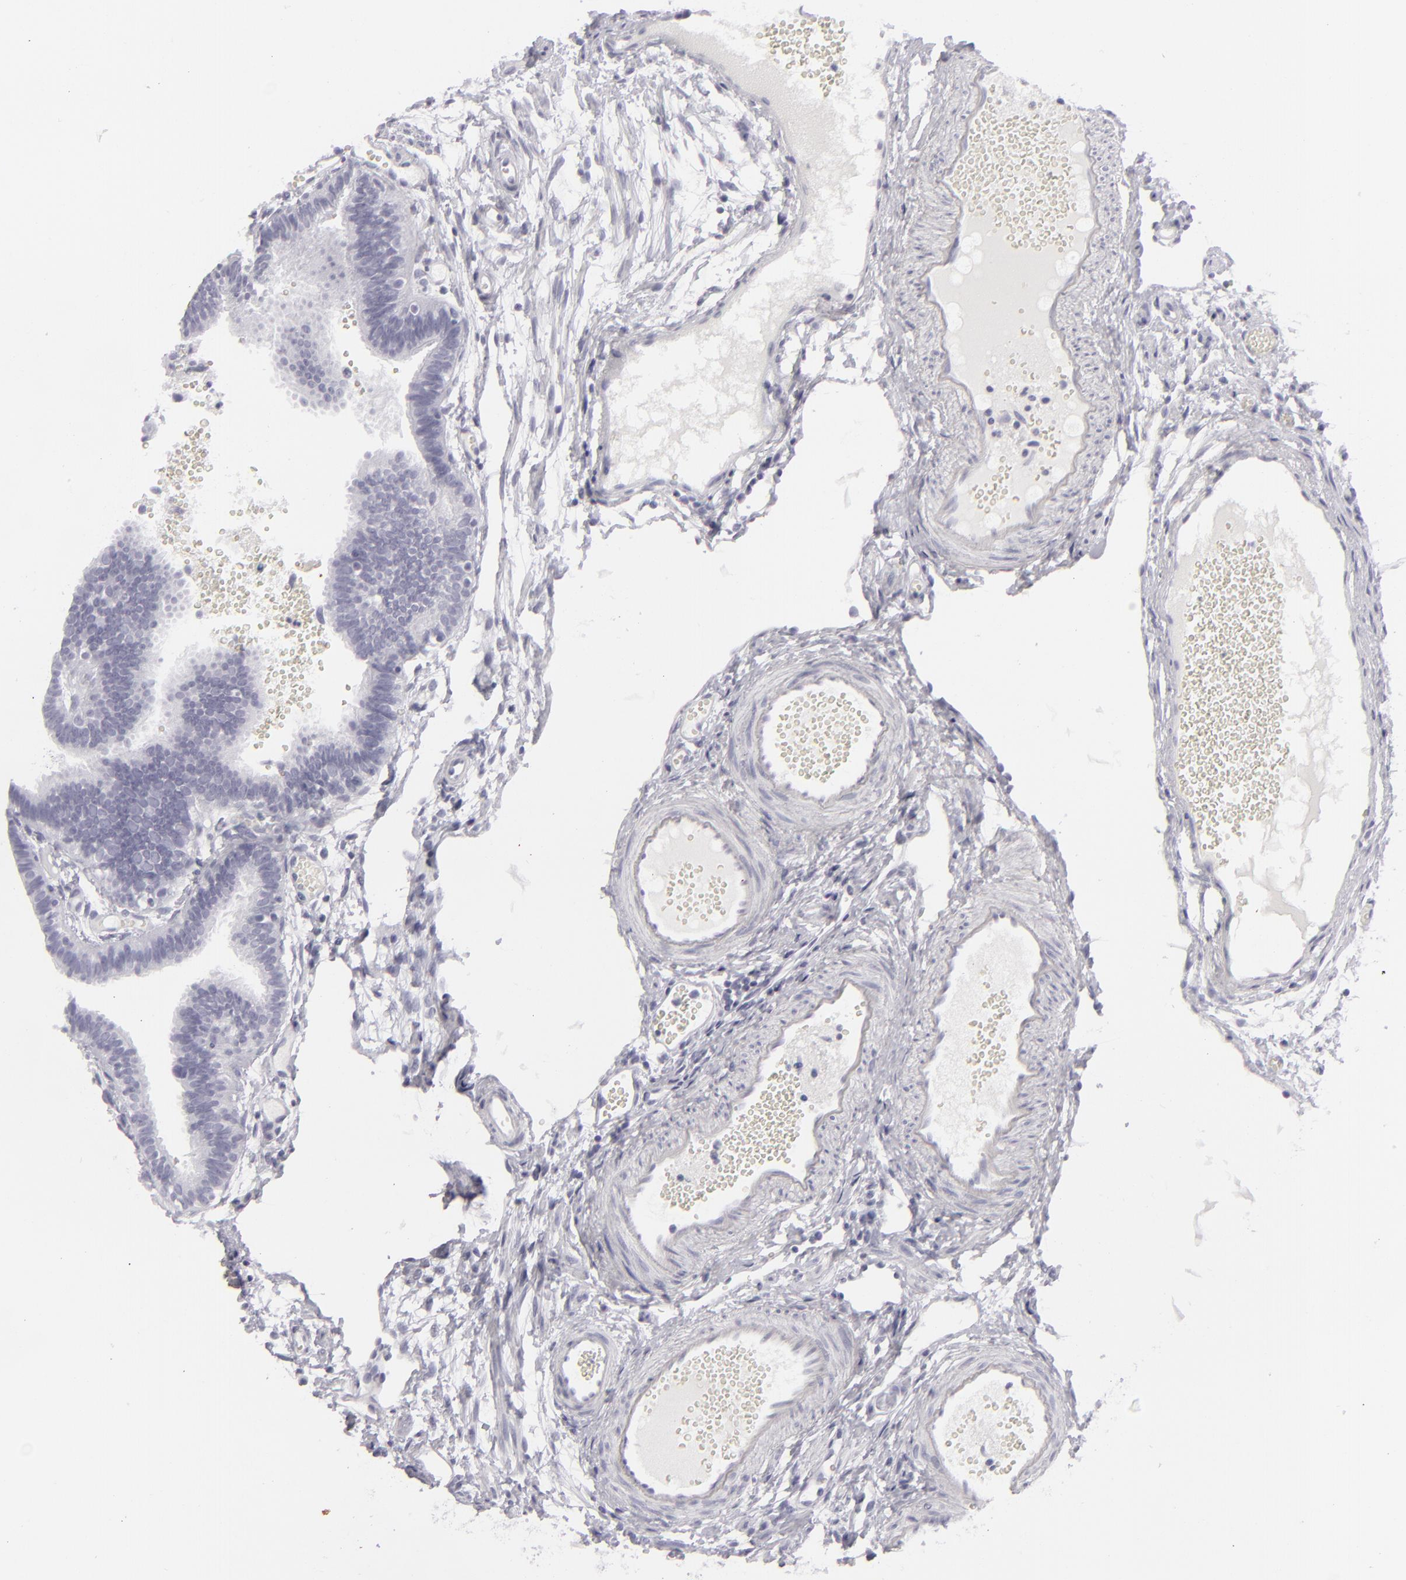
{"staining": {"intensity": "negative", "quantity": "none", "location": "none"}, "tissue": "fallopian tube", "cell_type": "Glandular cells", "image_type": "normal", "snomed": [{"axis": "morphology", "description": "Normal tissue, NOS"}, {"axis": "topography", "description": "Fallopian tube"}], "caption": "A high-resolution image shows immunohistochemistry (IHC) staining of benign fallopian tube, which reveals no significant positivity in glandular cells.", "gene": "KRT1", "patient": {"sex": "female", "age": 29}}